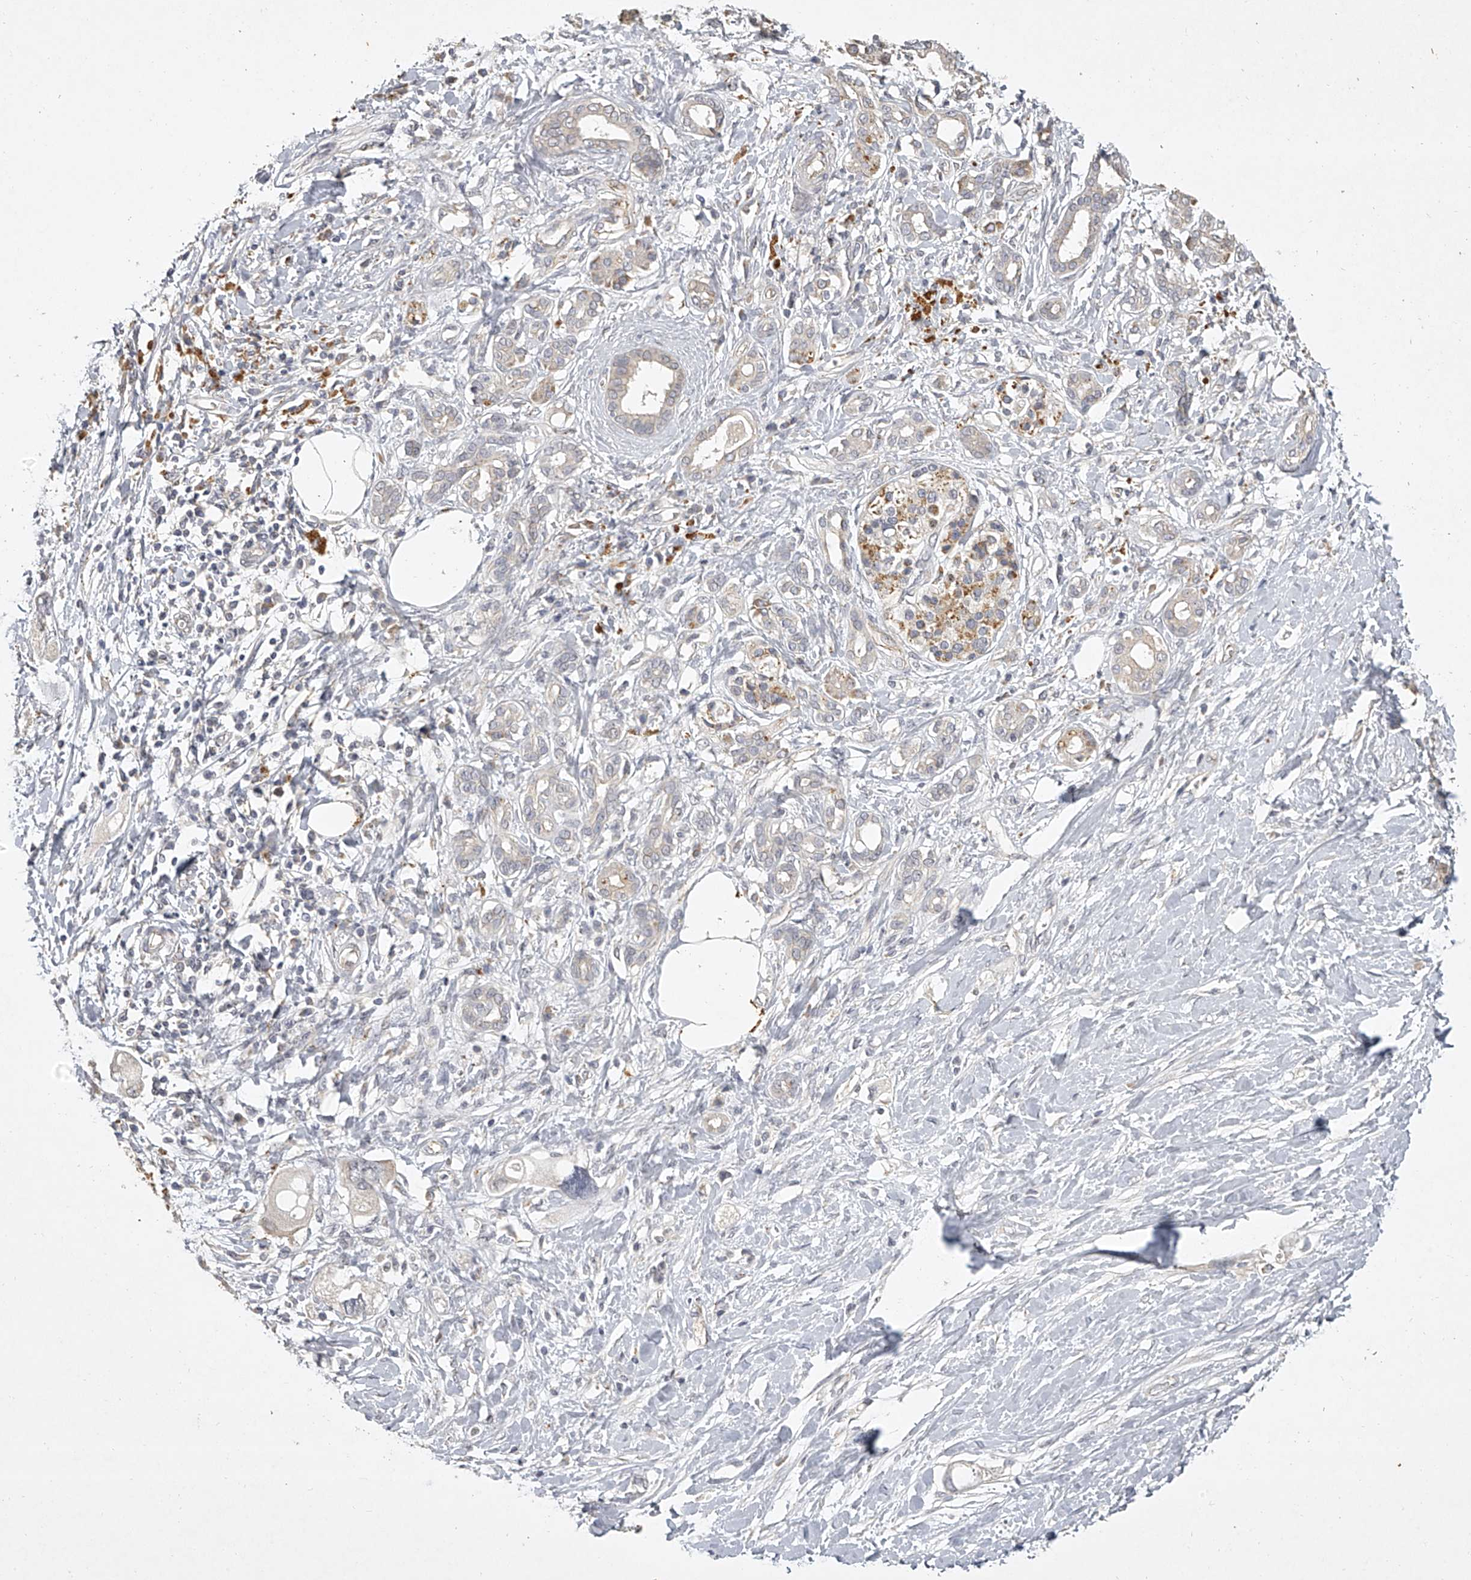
{"staining": {"intensity": "negative", "quantity": "none", "location": "none"}, "tissue": "pancreatic cancer", "cell_type": "Tumor cells", "image_type": "cancer", "snomed": [{"axis": "morphology", "description": "Adenocarcinoma, NOS"}, {"axis": "topography", "description": "Pancreas"}], "caption": "The immunohistochemistry (IHC) image has no significant positivity in tumor cells of pancreatic adenocarcinoma tissue.", "gene": "DOCK9", "patient": {"sex": "female", "age": 56}}